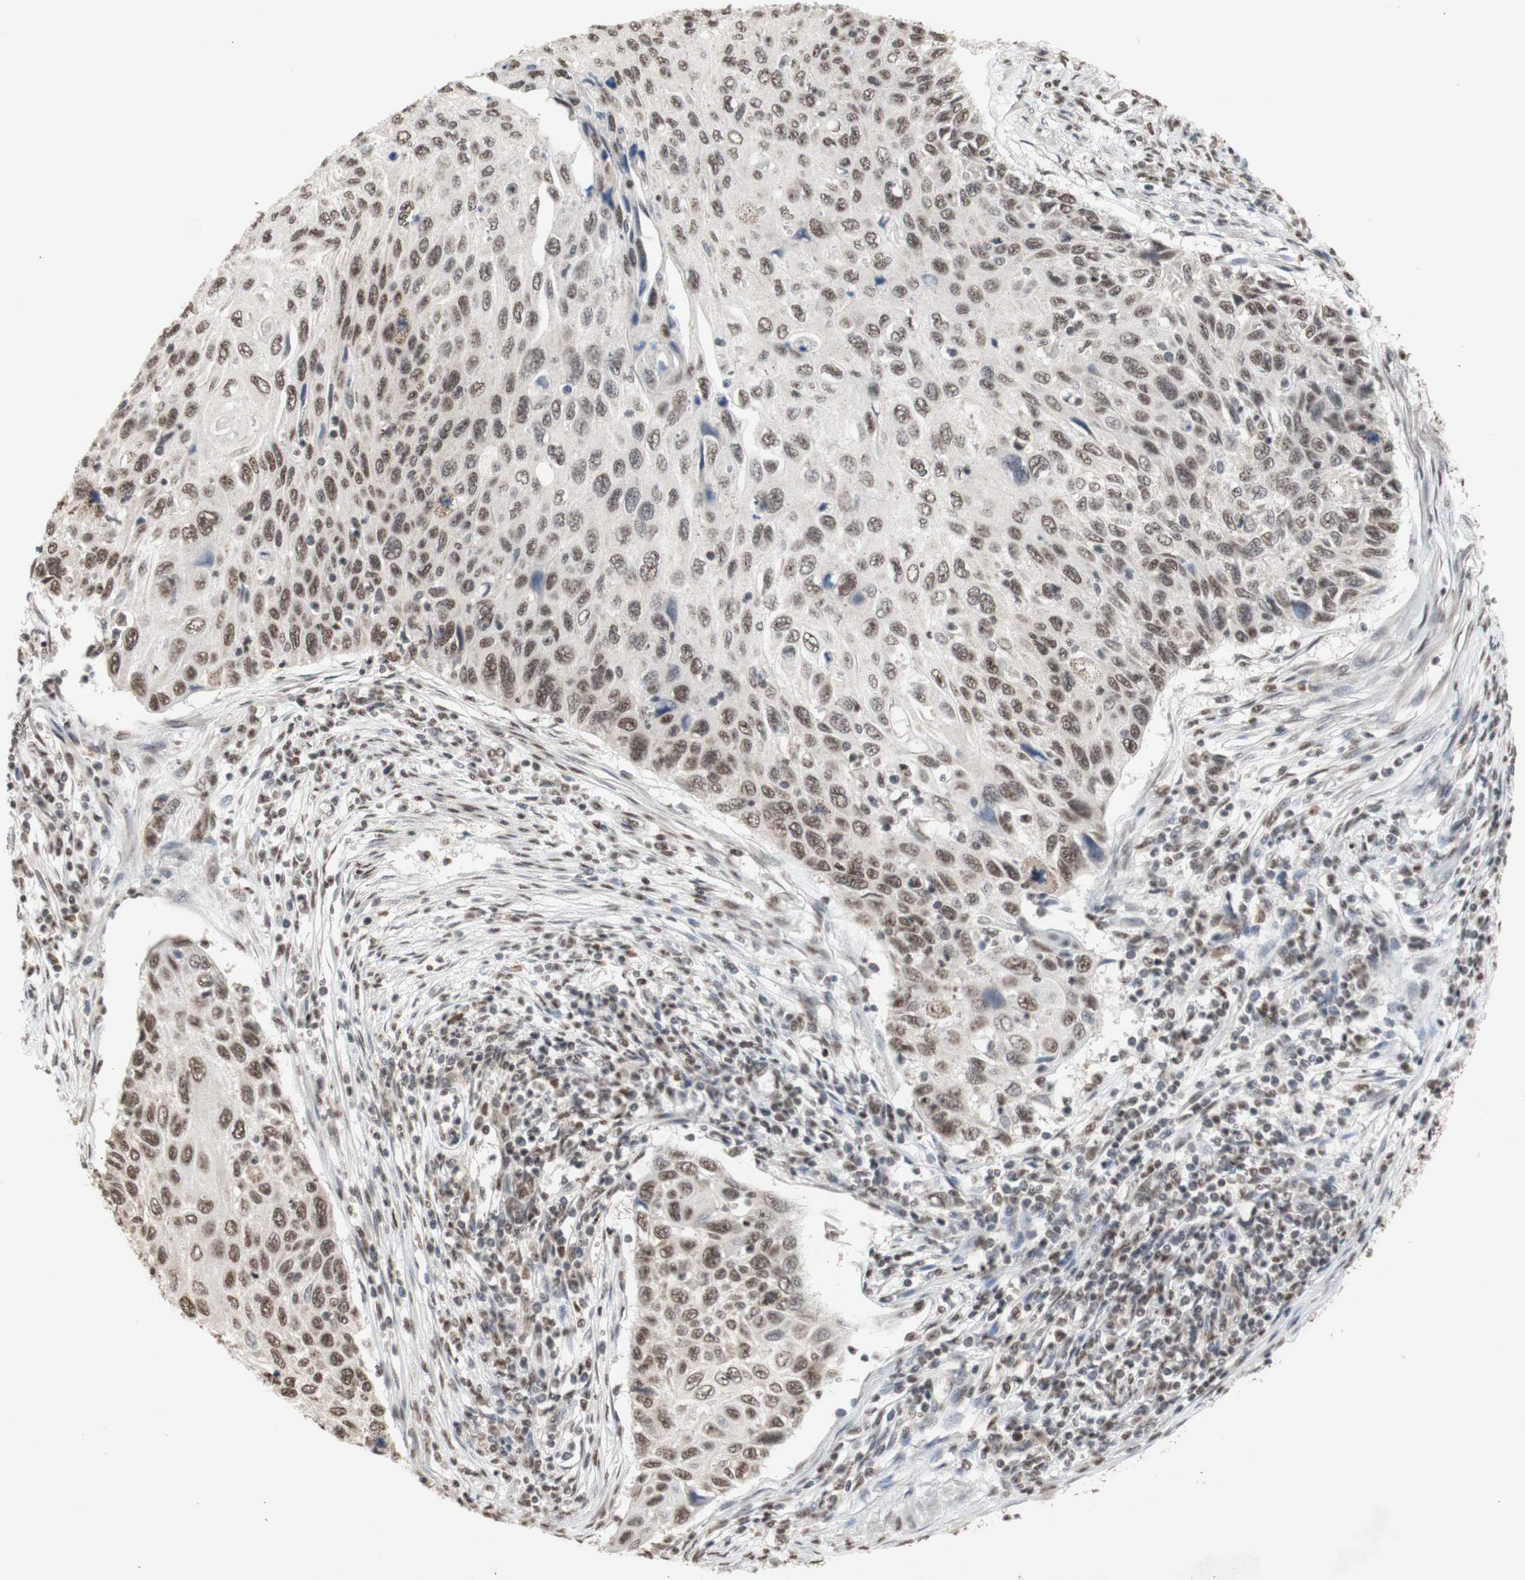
{"staining": {"intensity": "weak", "quantity": ">75%", "location": "nuclear"}, "tissue": "cervical cancer", "cell_type": "Tumor cells", "image_type": "cancer", "snomed": [{"axis": "morphology", "description": "Squamous cell carcinoma, NOS"}, {"axis": "topography", "description": "Cervix"}], "caption": "A brown stain highlights weak nuclear expression of a protein in cervical squamous cell carcinoma tumor cells.", "gene": "SFPQ", "patient": {"sex": "female", "age": 70}}